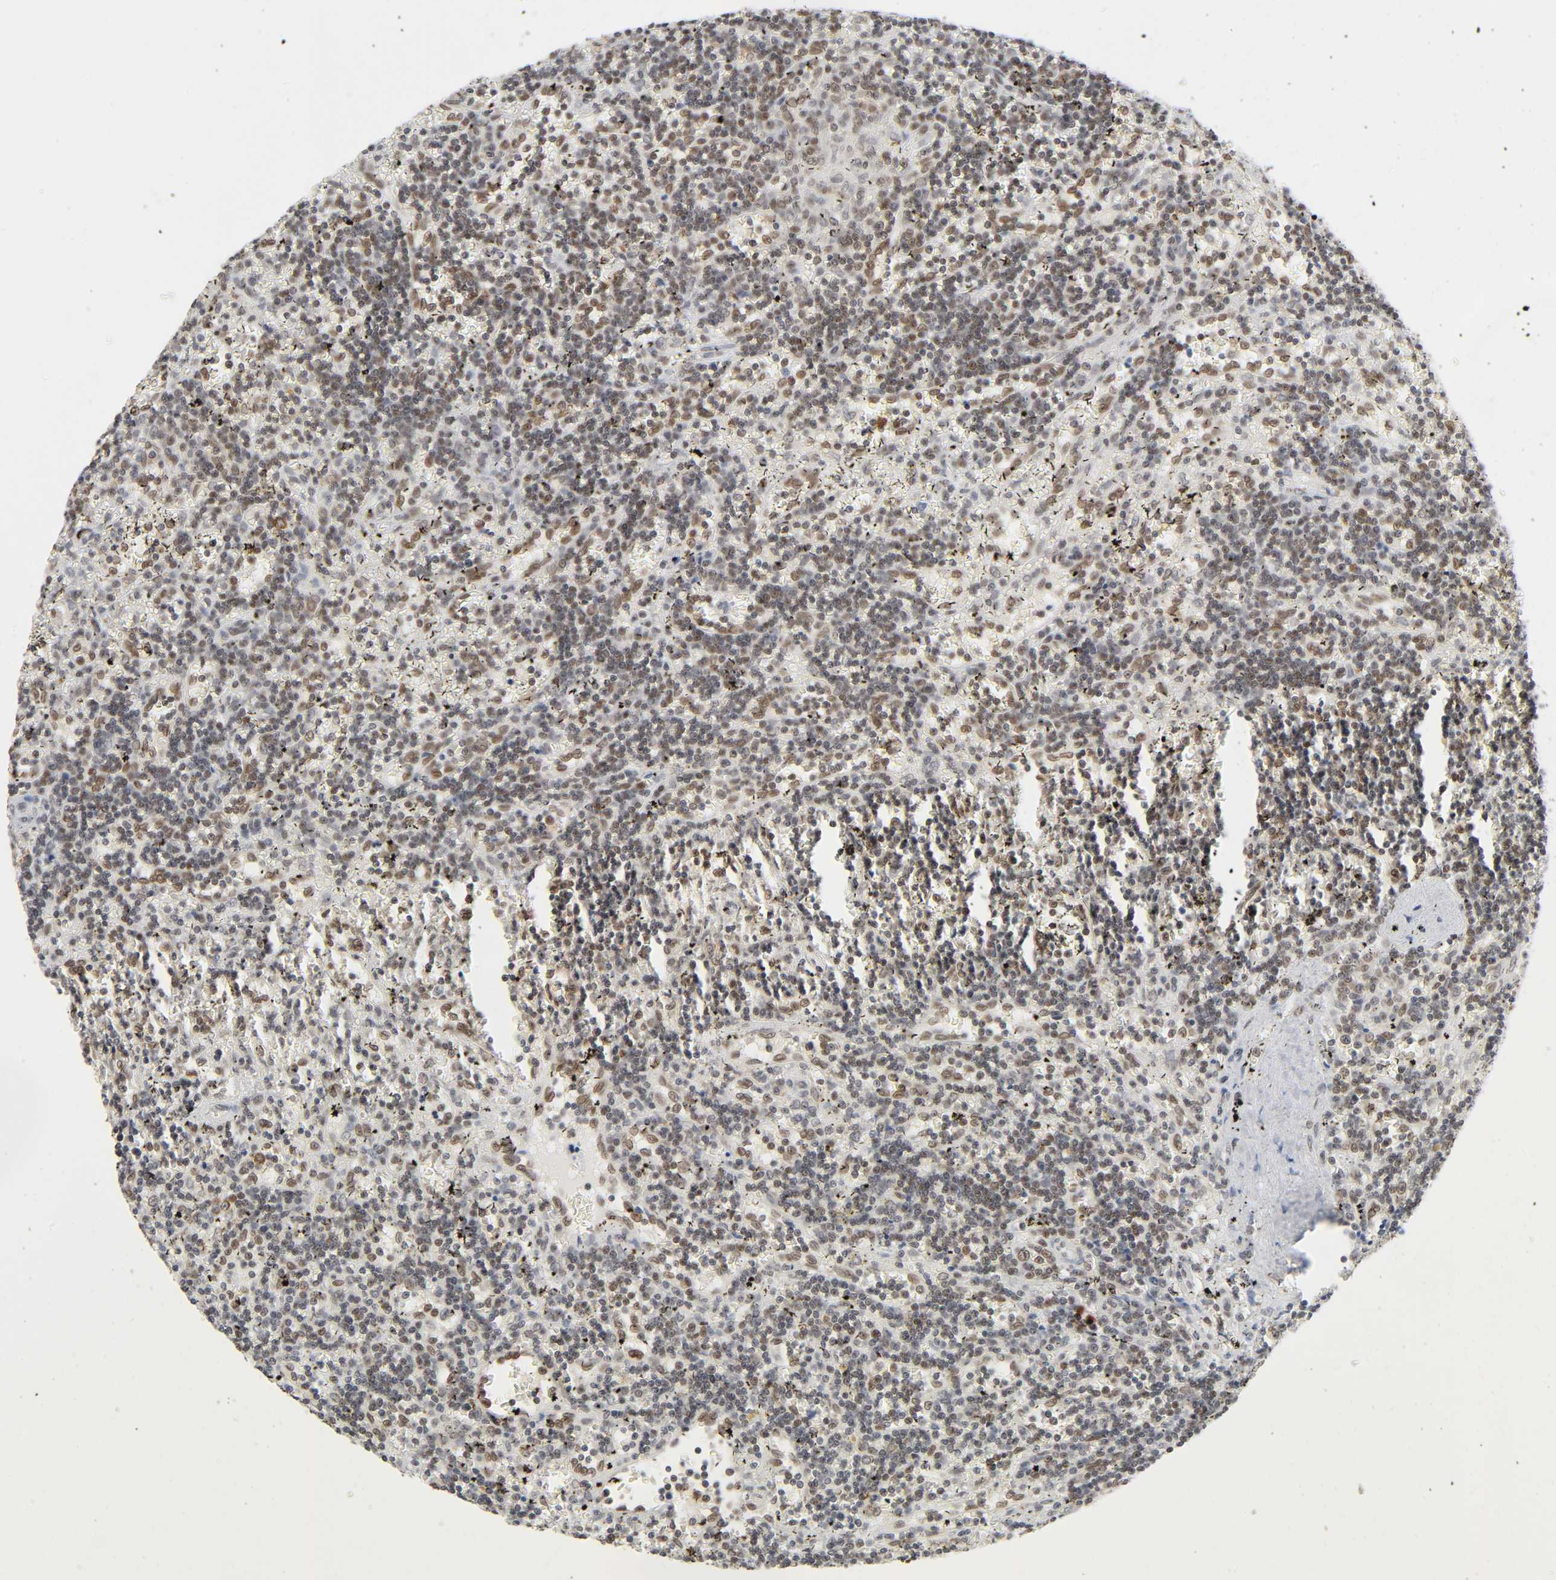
{"staining": {"intensity": "moderate", "quantity": "25%-75%", "location": "nuclear"}, "tissue": "lymphoma", "cell_type": "Tumor cells", "image_type": "cancer", "snomed": [{"axis": "morphology", "description": "Malignant lymphoma, non-Hodgkin's type, Low grade"}, {"axis": "topography", "description": "Spleen"}], "caption": "Immunohistochemical staining of human malignant lymphoma, non-Hodgkin's type (low-grade) reveals moderate nuclear protein positivity in about 25%-75% of tumor cells.", "gene": "SUMO1", "patient": {"sex": "male", "age": 60}}